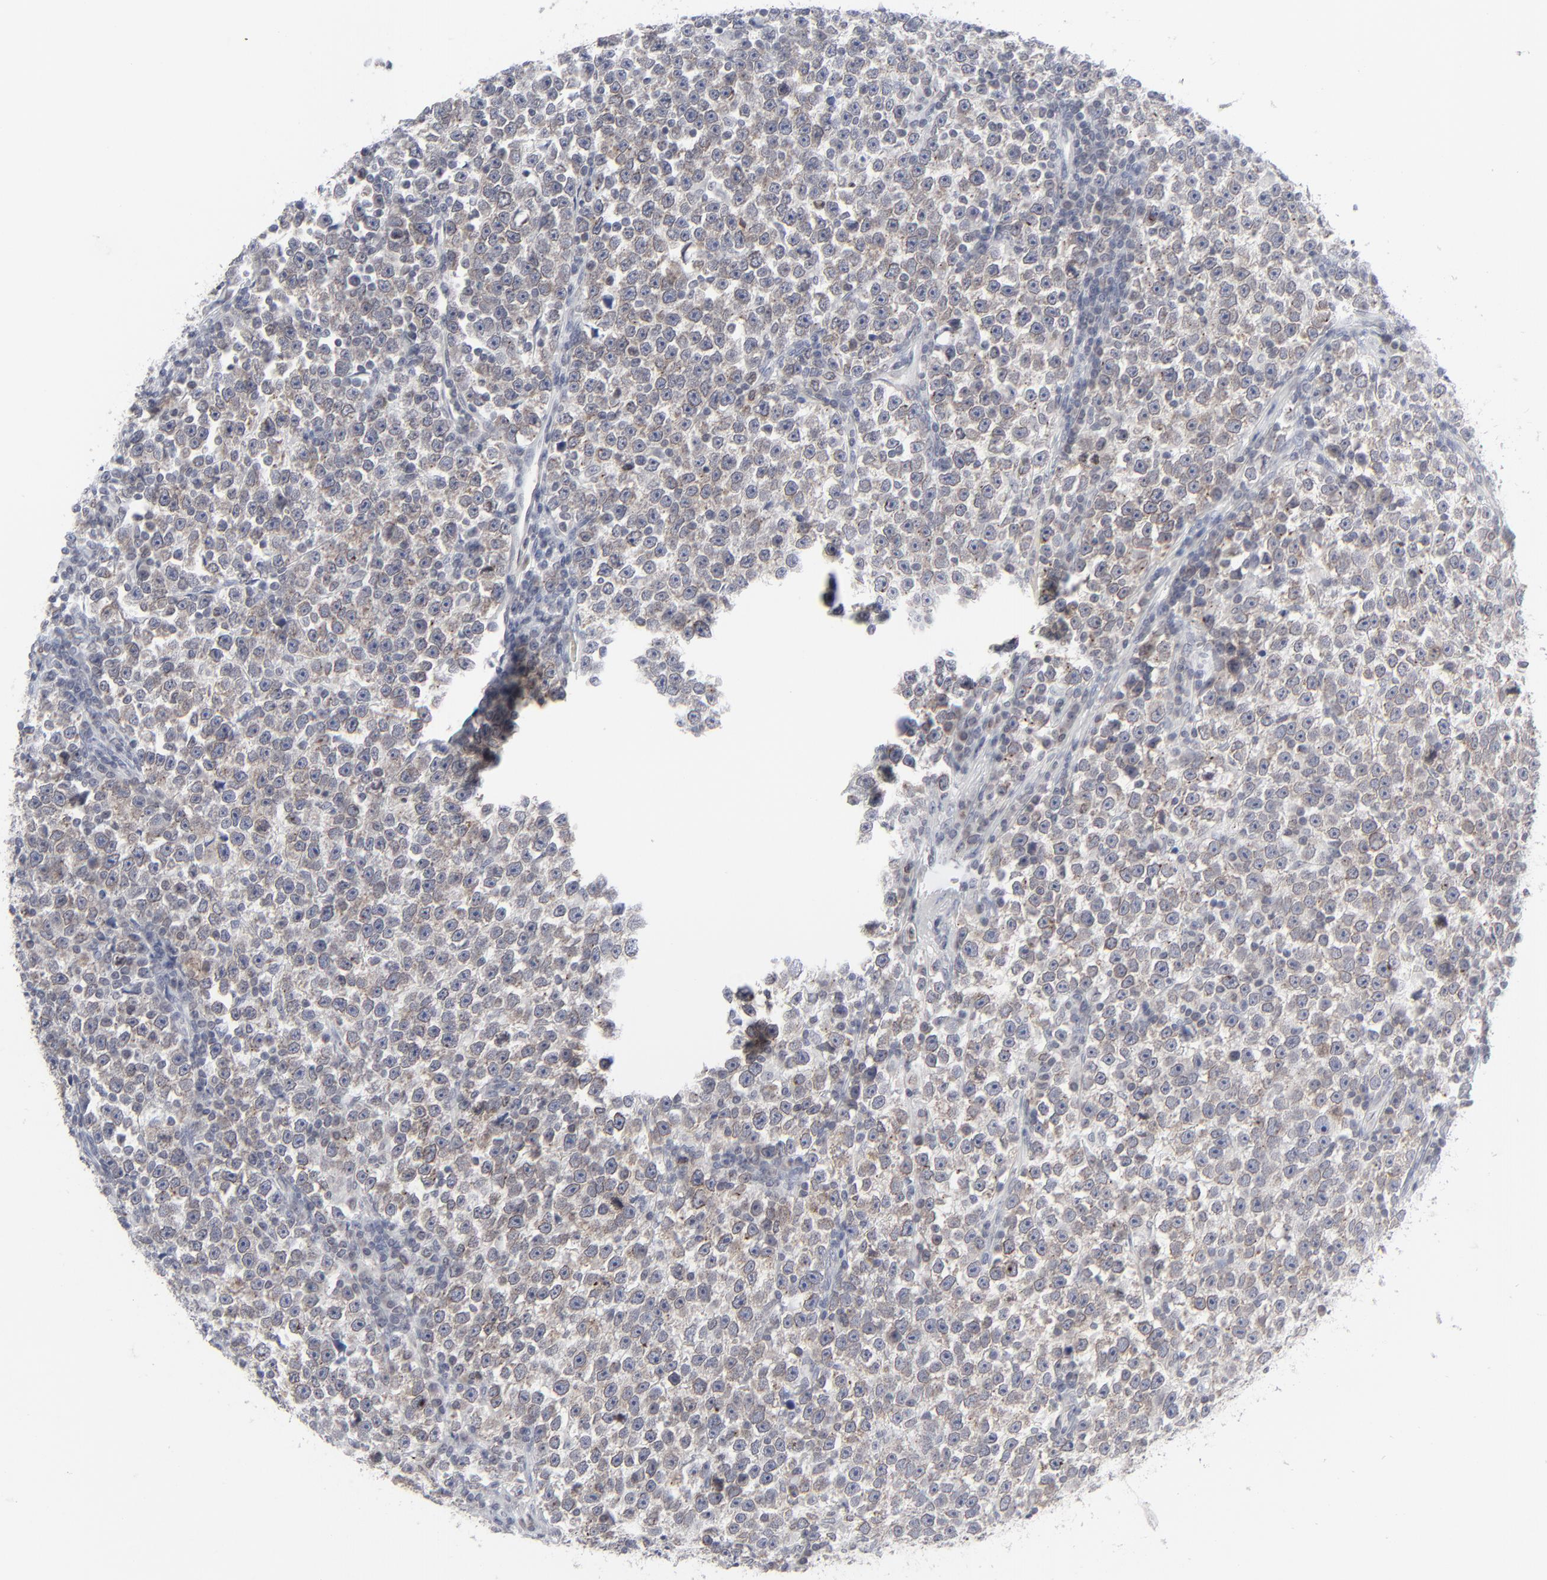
{"staining": {"intensity": "strong", "quantity": "<25%", "location": "cytoplasmic/membranous"}, "tissue": "testis cancer", "cell_type": "Tumor cells", "image_type": "cancer", "snomed": [{"axis": "morphology", "description": "Seminoma, NOS"}, {"axis": "topography", "description": "Testis"}], "caption": "Tumor cells reveal medium levels of strong cytoplasmic/membranous staining in about <25% of cells in human seminoma (testis). (DAB IHC, brown staining for protein, blue staining for nuclei).", "gene": "NUP88", "patient": {"sex": "male", "age": 43}}